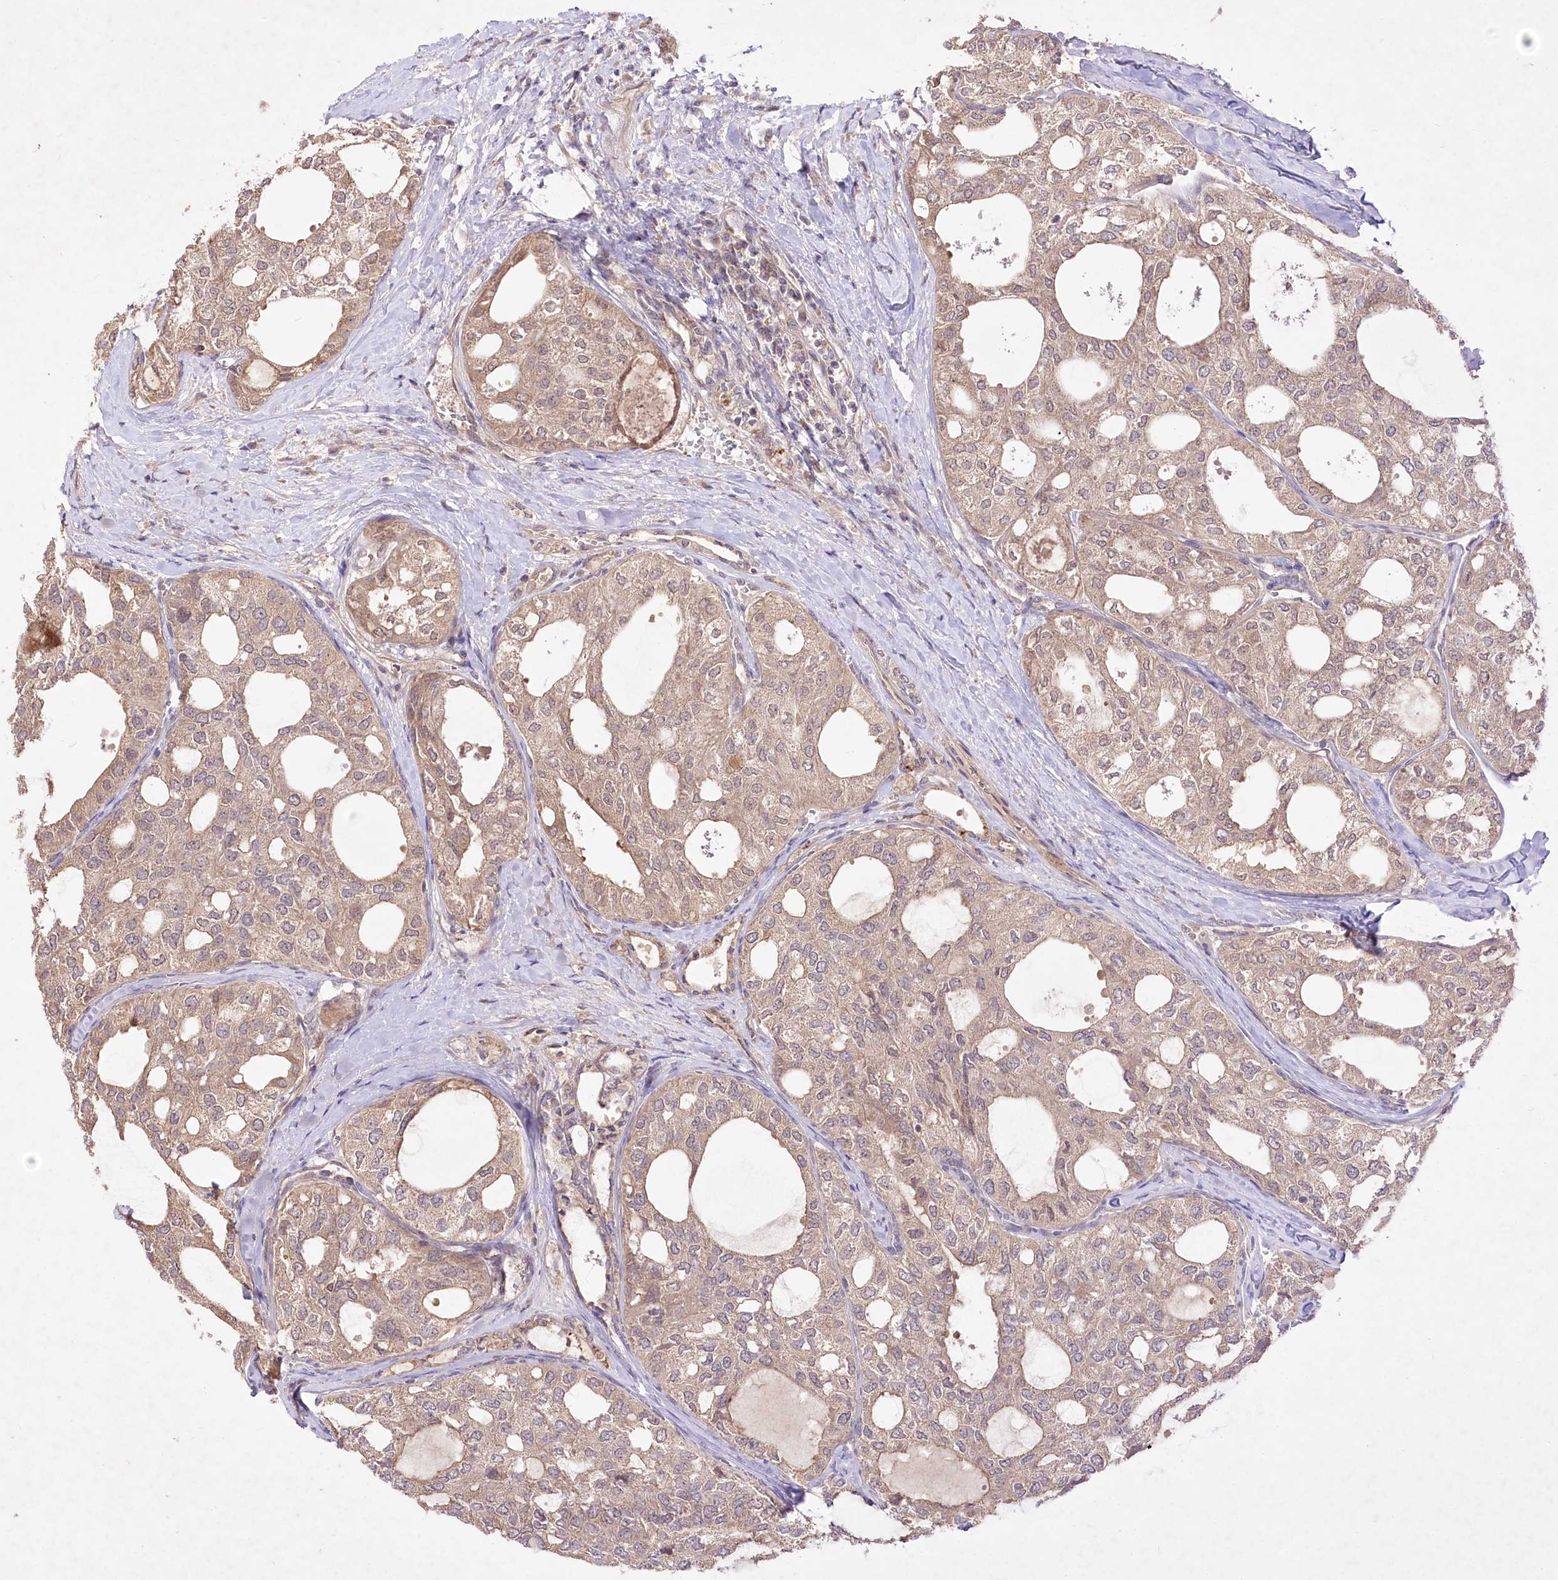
{"staining": {"intensity": "weak", "quantity": ">75%", "location": "cytoplasmic/membranous"}, "tissue": "thyroid cancer", "cell_type": "Tumor cells", "image_type": "cancer", "snomed": [{"axis": "morphology", "description": "Follicular adenoma carcinoma, NOS"}, {"axis": "topography", "description": "Thyroid gland"}], "caption": "Follicular adenoma carcinoma (thyroid) stained with a brown dye displays weak cytoplasmic/membranous positive expression in about >75% of tumor cells.", "gene": "HELT", "patient": {"sex": "male", "age": 75}}